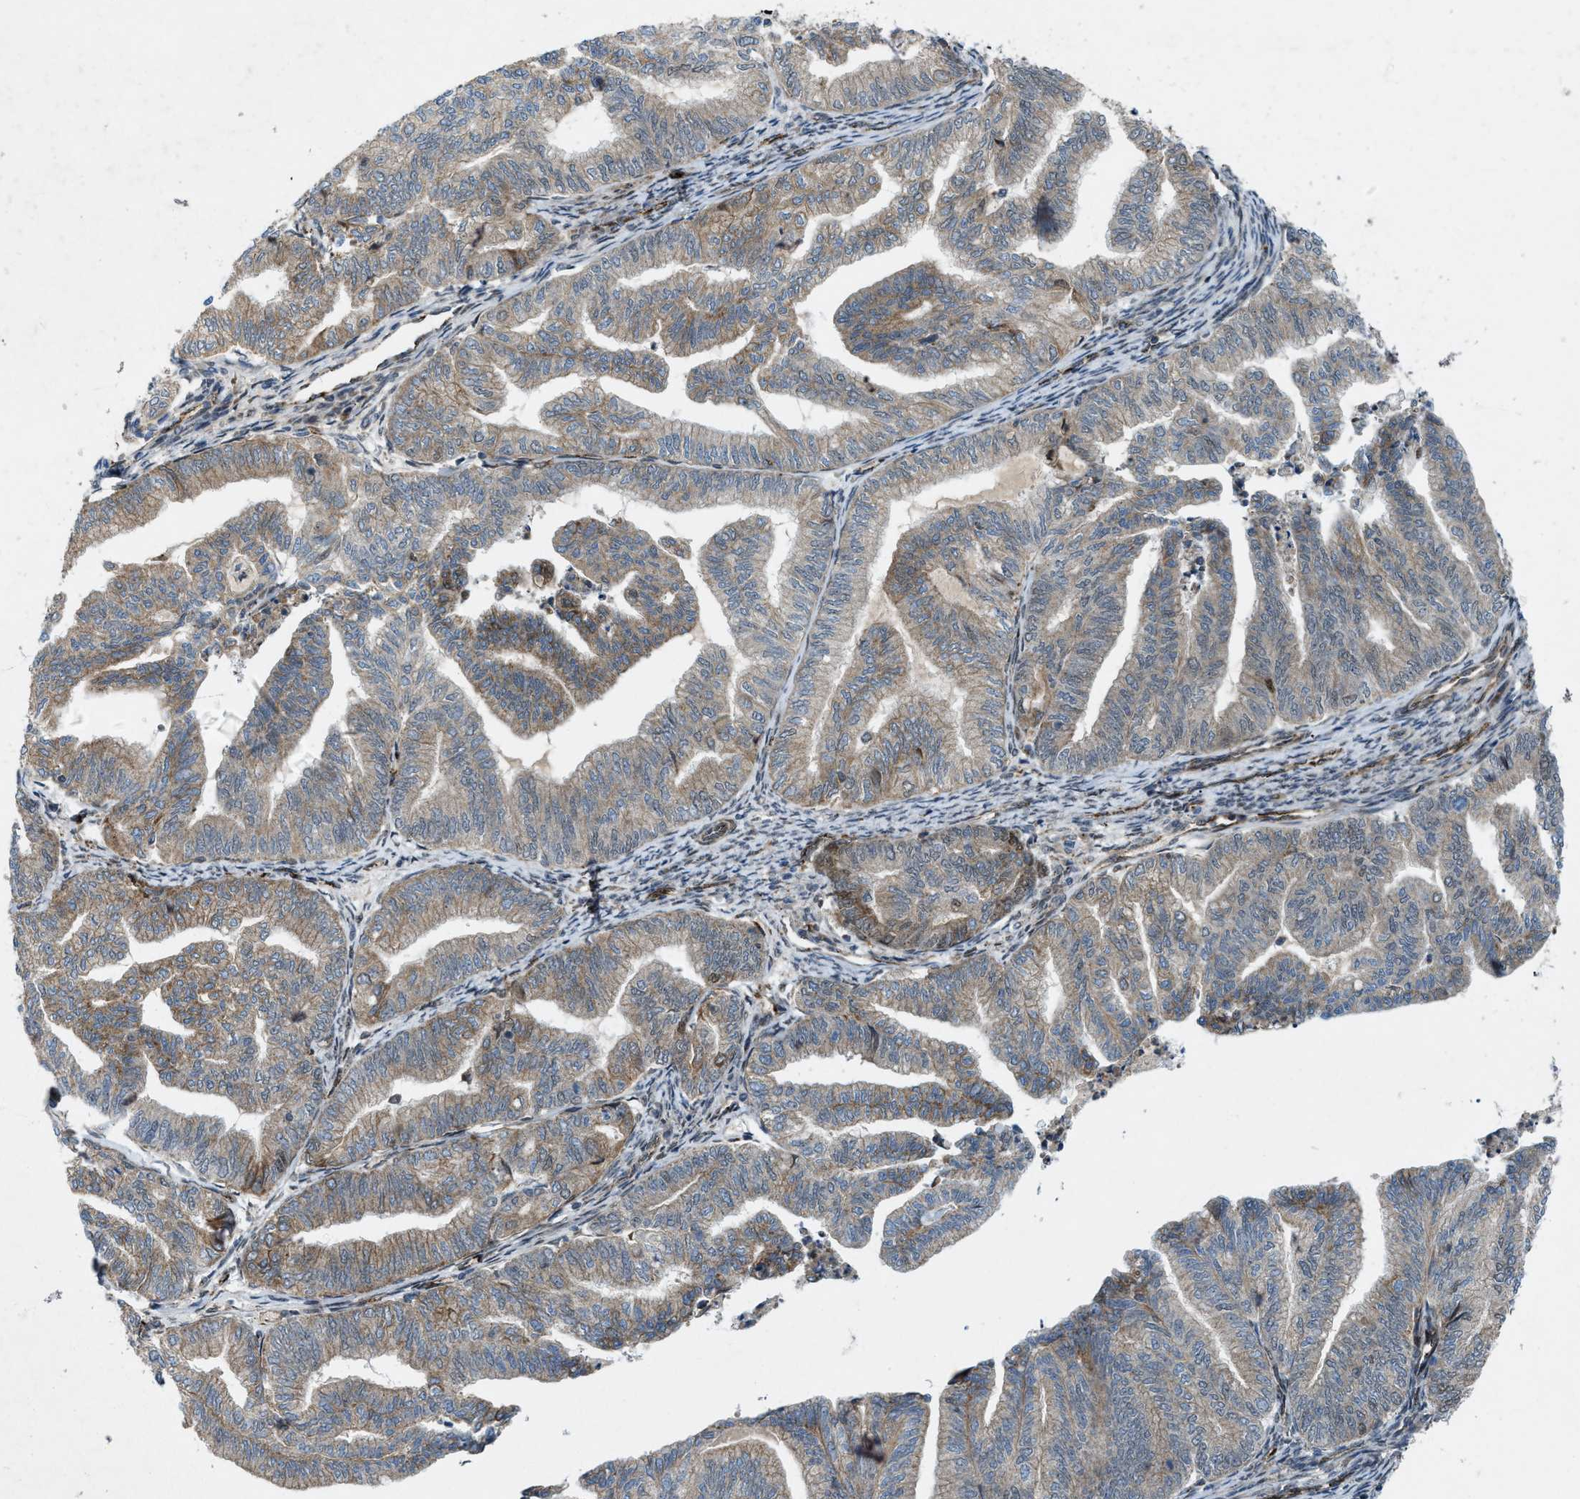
{"staining": {"intensity": "moderate", "quantity": ">75%", "location": "cytoplasmic/membranous"}, "tissue": "endometrial cancer", "cell_type": "Tumor cells", "image_type": "cancer", "snomed": [{"axis": "morphology", "description": "Adenocarcinoma, NOS"}, {"axis": "topography", "description": "Endometrium"}], "caption": "Protein staining demonstrates moderate cytoplasmic/membranous expression in approximately >75% of tumor cells in endometrial adenocarcinoma. (Brightfield microscopy of DAB IHC at high magnification).", "gene": "URGCP", "patient": {"sex": "female", "age": 79}}